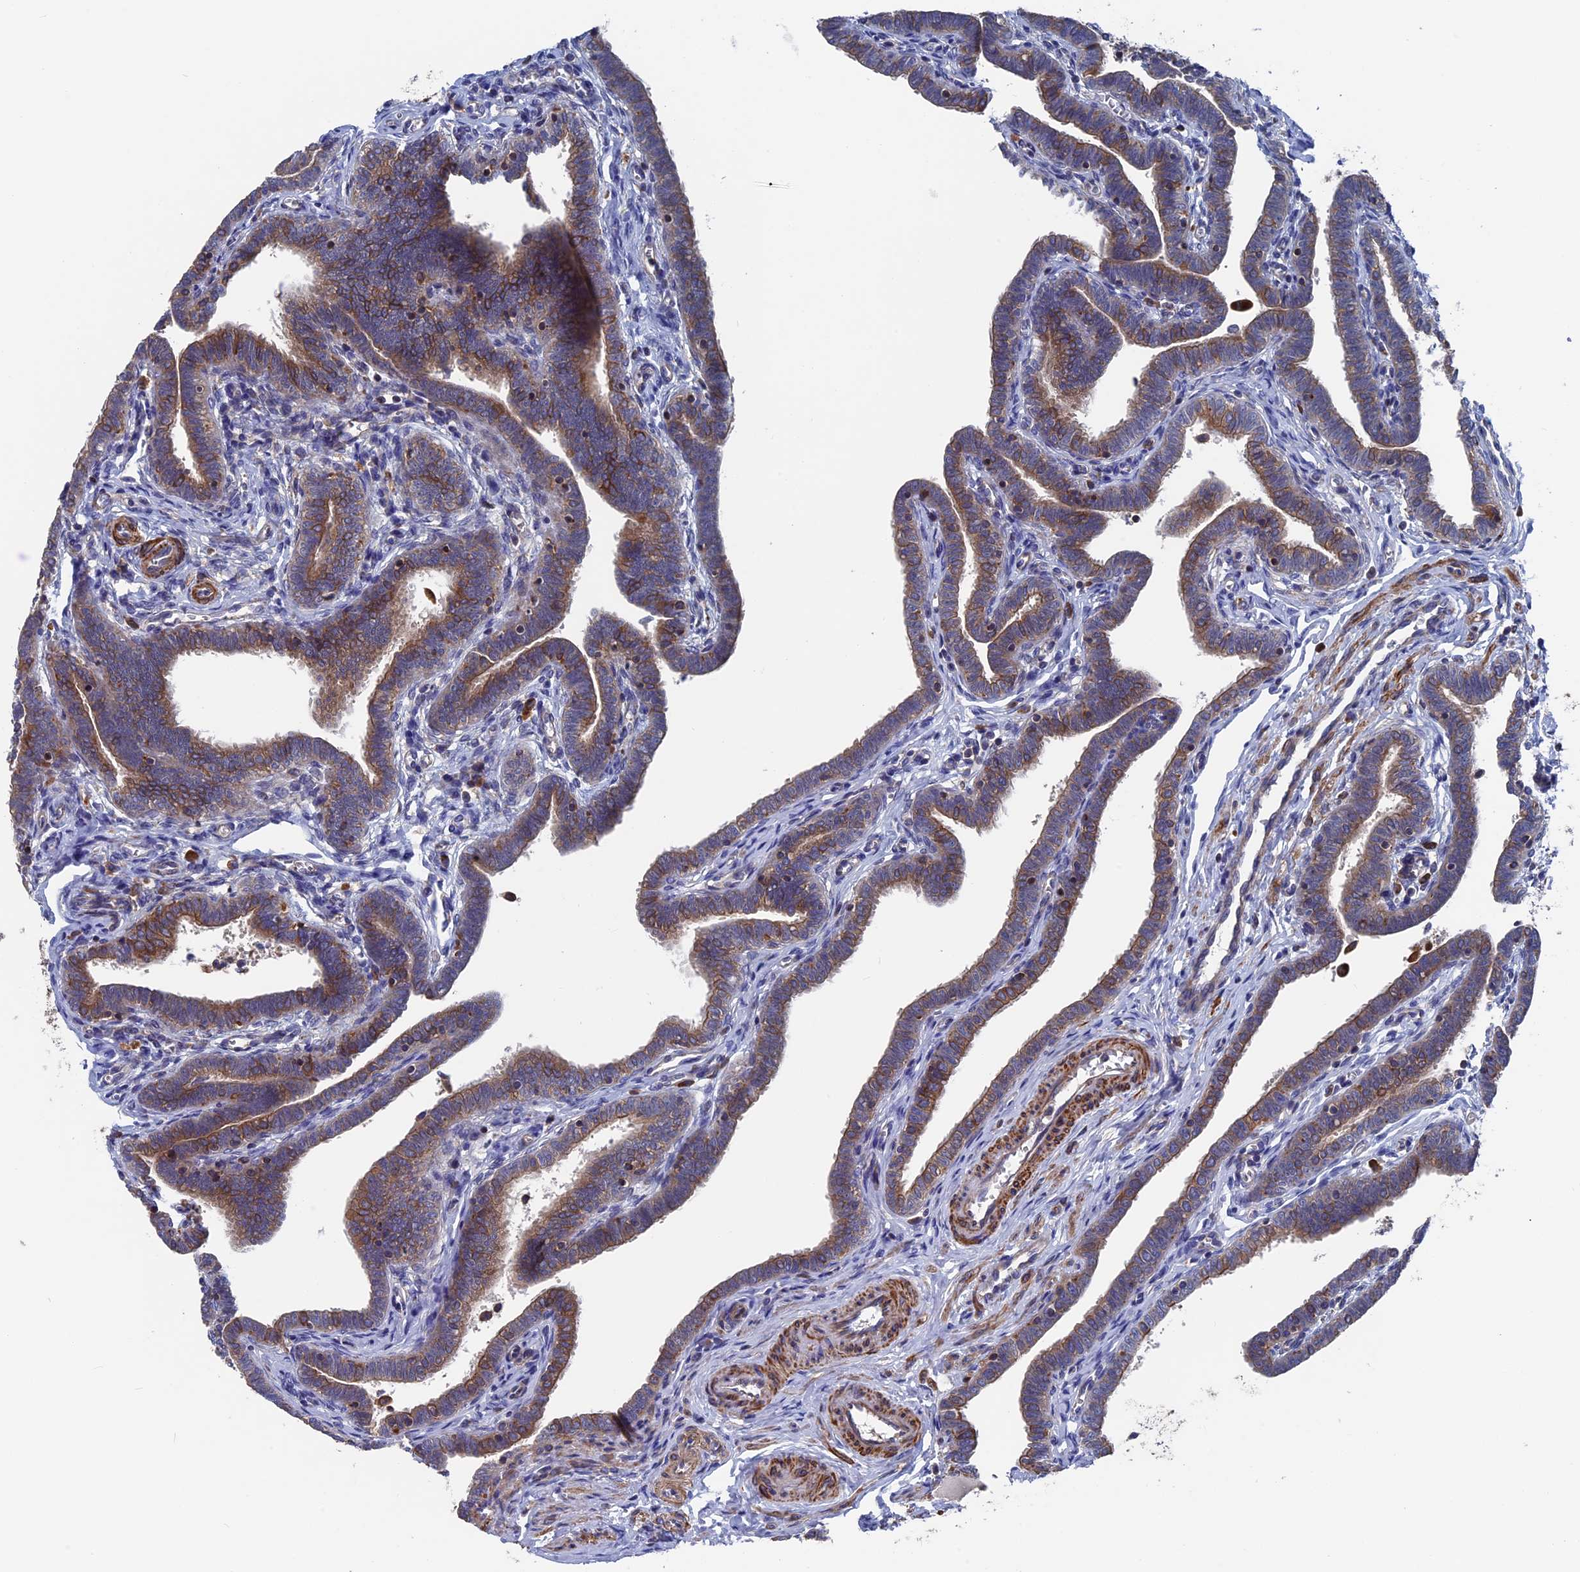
{"staining": {"intensity": "strong", "quantity": ">75%", "location": "cytoplasmic/membranous"}, "tissue": "fallopian tube", "cell_type": "Glandular cells", "image_type": "normal", "snomed": [{"axis": "morphology", "description": "Normal tissue, NOS"}, {"axis": "topography", "description": "Fallopian tube"}], "caption": "High-magnification brightfield microscopy of unremarkable fallopian tube stained with DAB (3,3'-diaminobenzidine) (brown) and counterstained with hematoxylin (blue). glandular cells exhibit strong cytoplasmic/membranous positivity is seen in approximately>75% of cells.", "gene": "DNAJC3", "patient": {"sex": "female", "age": 36}}